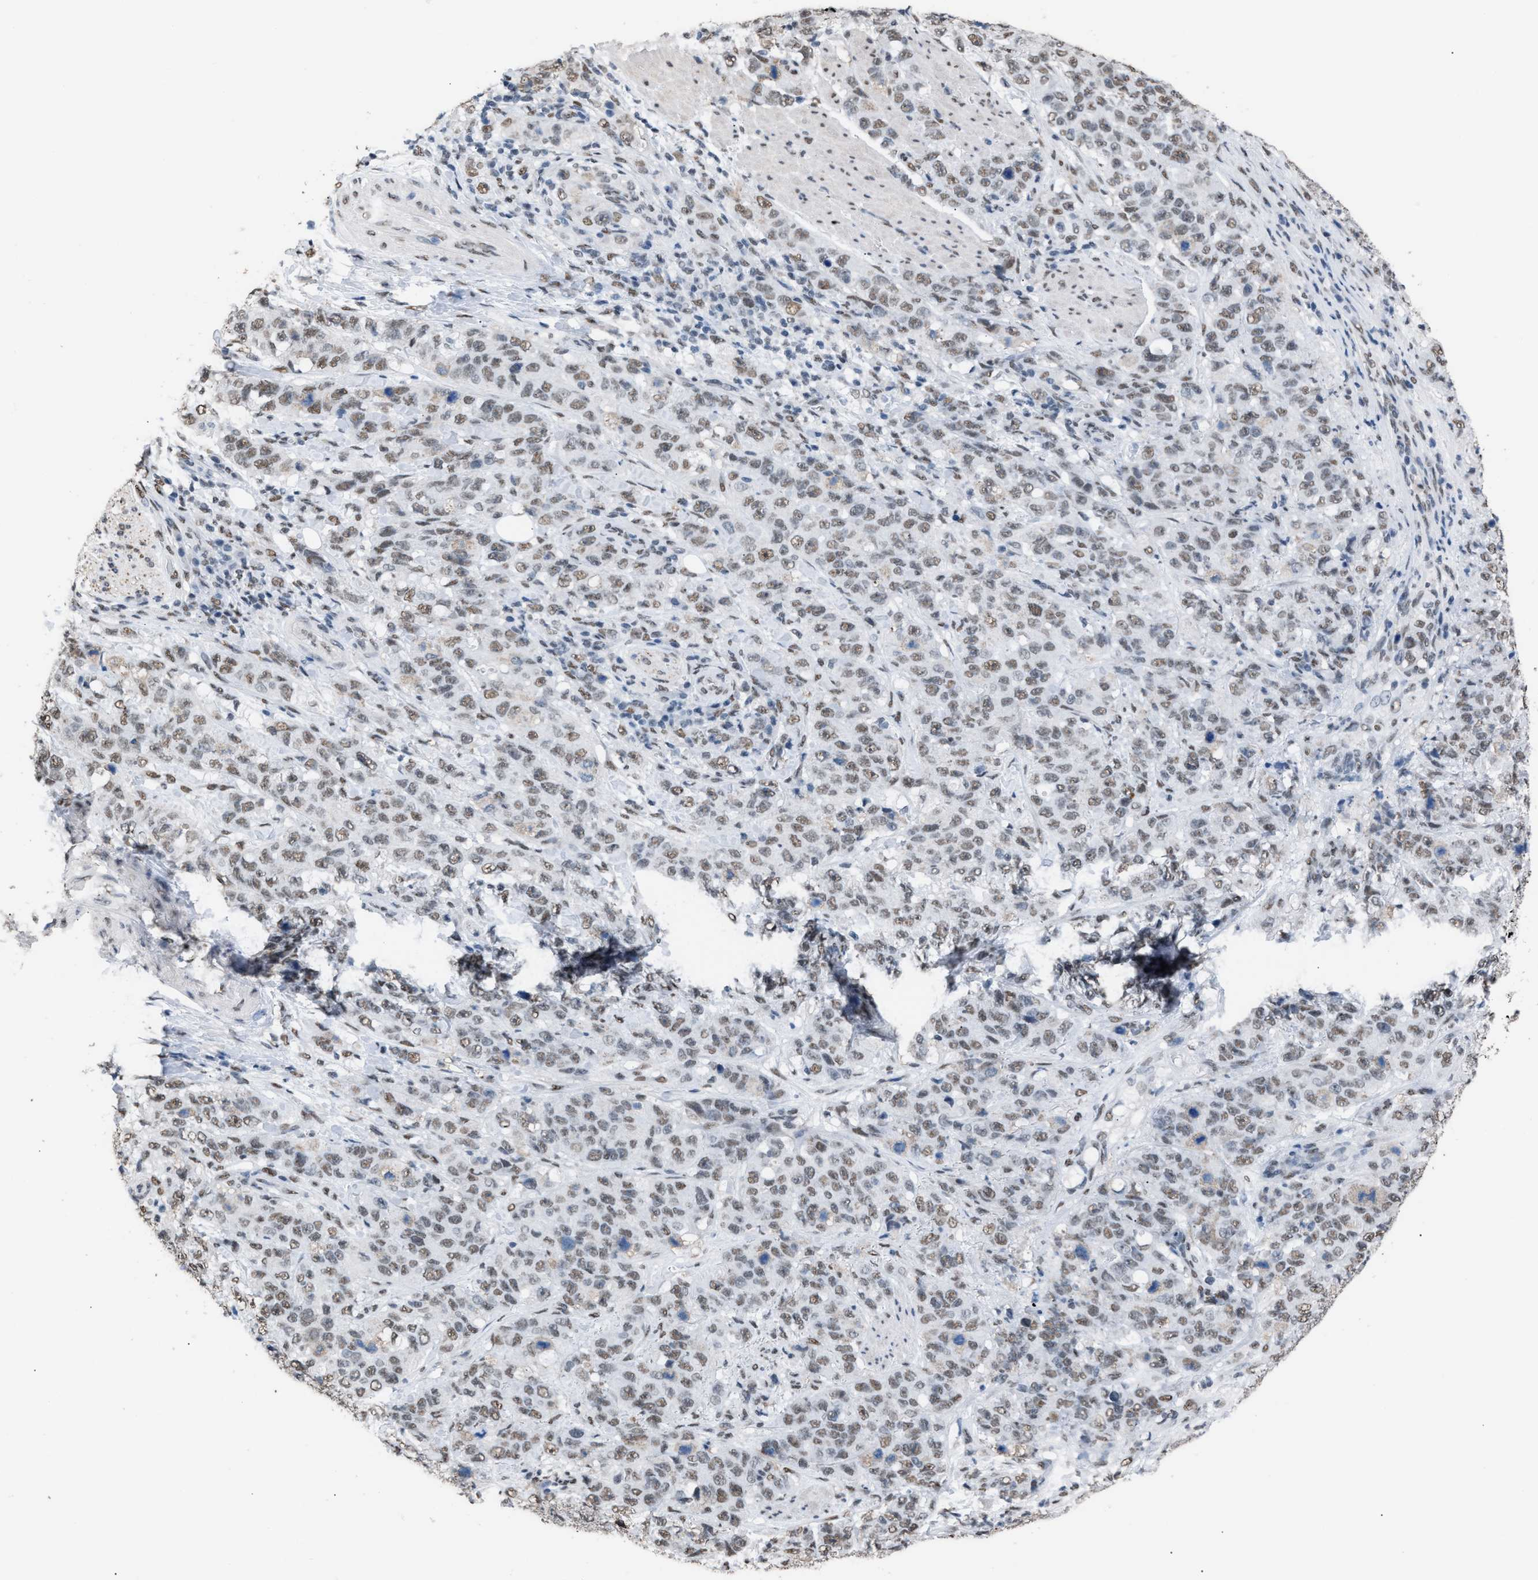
{"staining": {"intensity": "weak", "quantity": ">75%", "location": "nuclear"}, "tissue": "stomach cancer", "cell_type": "Tumor cells", "image_type": "cancer", "snomed": [{"axis": "morphology", "description": "Adenocarcinoma, NOS"}, {"axis": "topography", "description": "Stomach"}], "caption": "Protein staining of stomach cancer tissue shows weak nuclear positivity in about >75% of tumor cells. Using DAB (3,3'-diaminobenzidine) (brown) and hematoxylin (blue) stains, captured at high magnification using brightfield microscopy.", "gene": "CCAR2", "patient": {"sex": "male", "age": 48}}